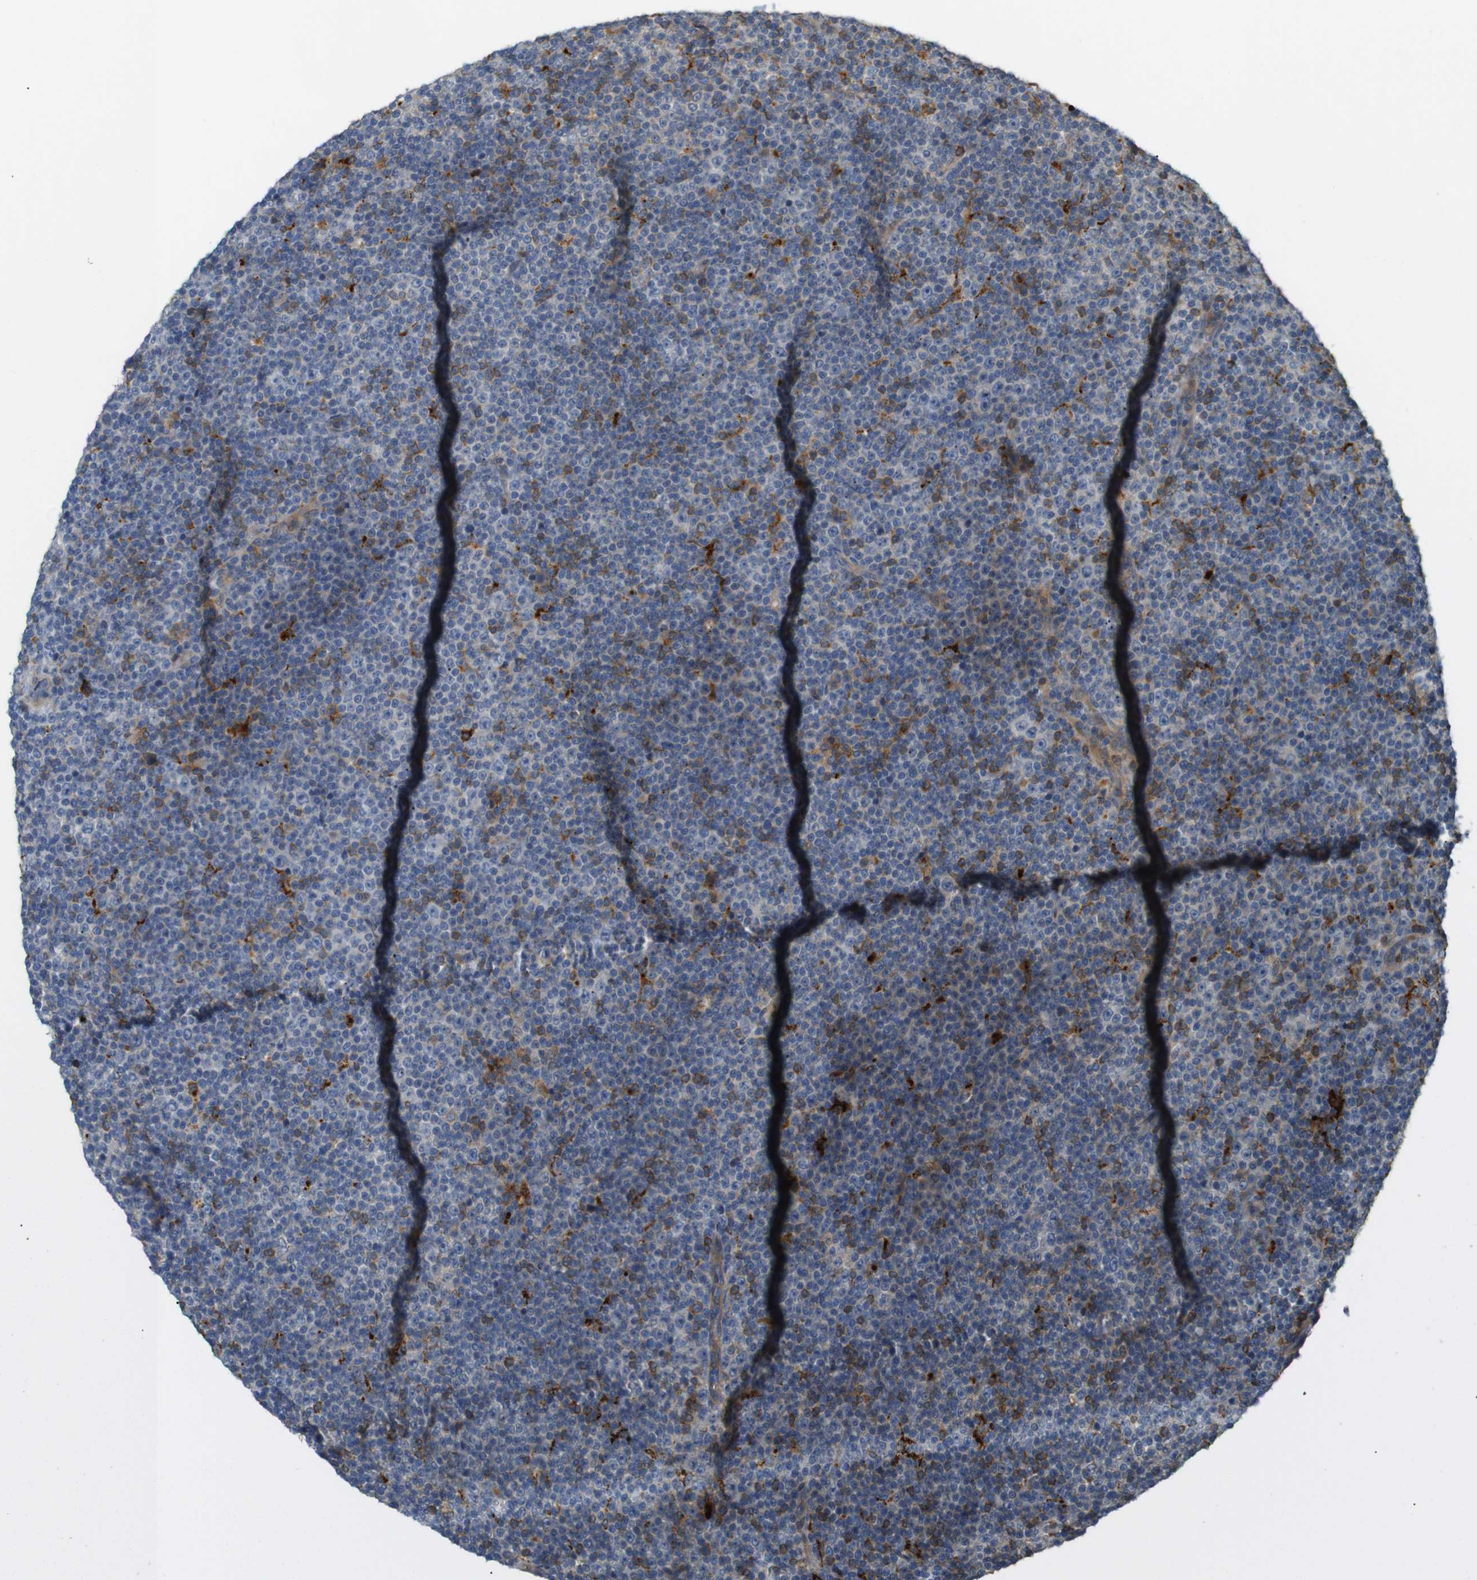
{"staining": {"intensity": "moderate", "quantity": "<25%", "location": "cytoplasmic/membranous"}, "tissue": "lymphoma", "cell_type": "Tumor cells", "image_type": "cancer", "snomed": [{"axis": "morphology", "description": "Malignant lymphoma, non-Hodgkin's type, Low grade"}, {"axis": "topography", "description": "Lymph node"}], "caption": "Brown immunohistochemical staining in human malignant lymphoma, non-Hodgkin's type (low-grade) shows moderate cytoplasmic/membranous positivity in approximately <25% of tumor cells.", "gene": "KSR1", "patient": {"sex": "female", "age": 67}}